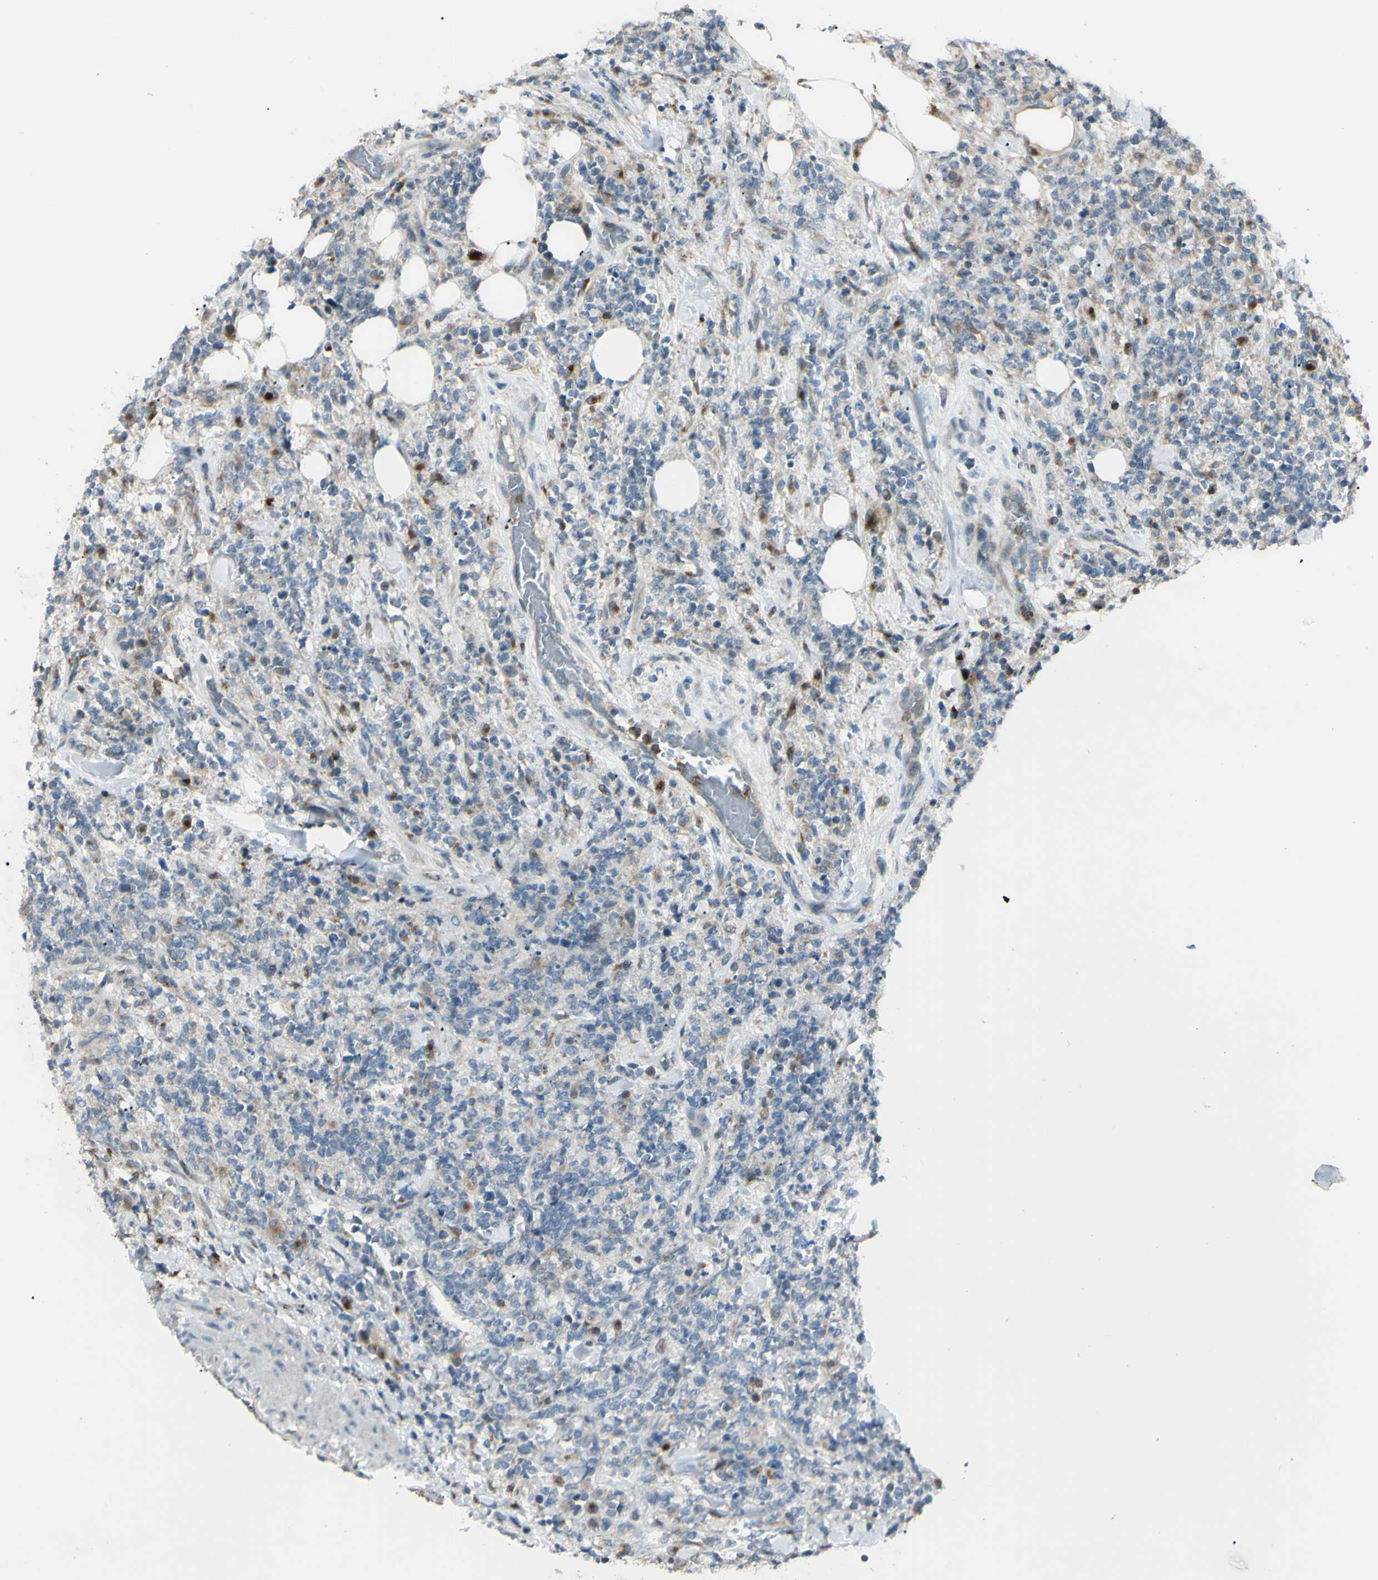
{"staining": {"intensity": "negative", "quantity": "none", "location": "none"}, "tissue": "lymphoma", "cell_type": "Tumor cells", "image_type": "cancer", "snomed": [{"axis": "morphology", "description": "Malignant lymphoma, non-Hodgkin's type, High grade"}, {"axis": "topography", "description": "Soft tissue"}], "caption": "Protein analysis of lymphoma reveals no significant staining in tumor cells. (IHC, brightfield microscopy, high magnification).", "gene": "LMTK2", "patient": {"sex": "male", "age": 18}}